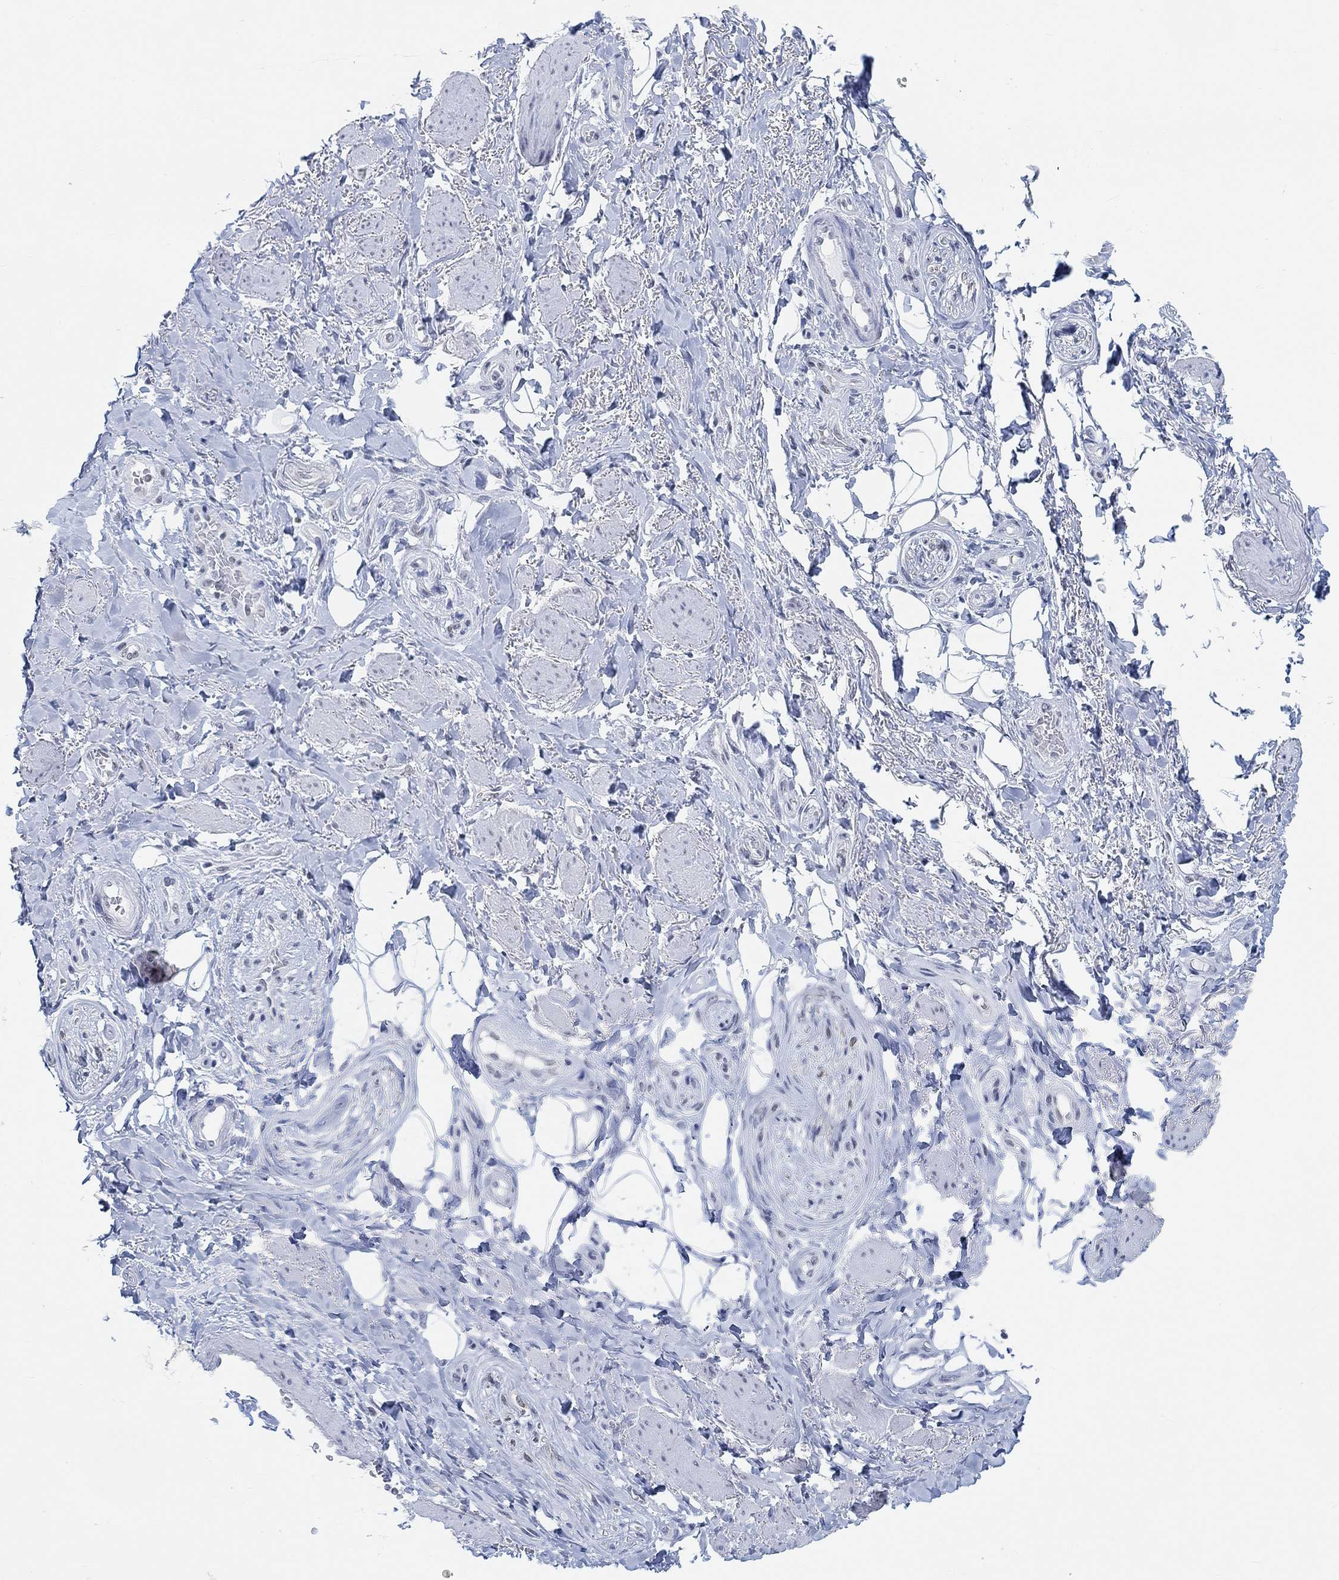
{"staining": {"intensity": "negative", "quantity": "none", "location": "none"}, "tissue": "adipose tissue", "cell_type": "Adipocytes", "image_type": "normal", "snomed": [{"axis": "morphology", "description": "Normal tissue, NOS"}, {"axis": "topography", "description": "Skeletal muscle"}, {"axis": "topography", "description": "Anal"}, {"axis": "topography", "description": "Peripheral nerve tissue"}], "caption": "The image shows no significant expression in adipocytes of adipose tissue. (Immunohistochemistry (ihc), brightfield microscopy, high magnification).", "gene": "PURG", "patient": {"sex": "male", "age": 53}}